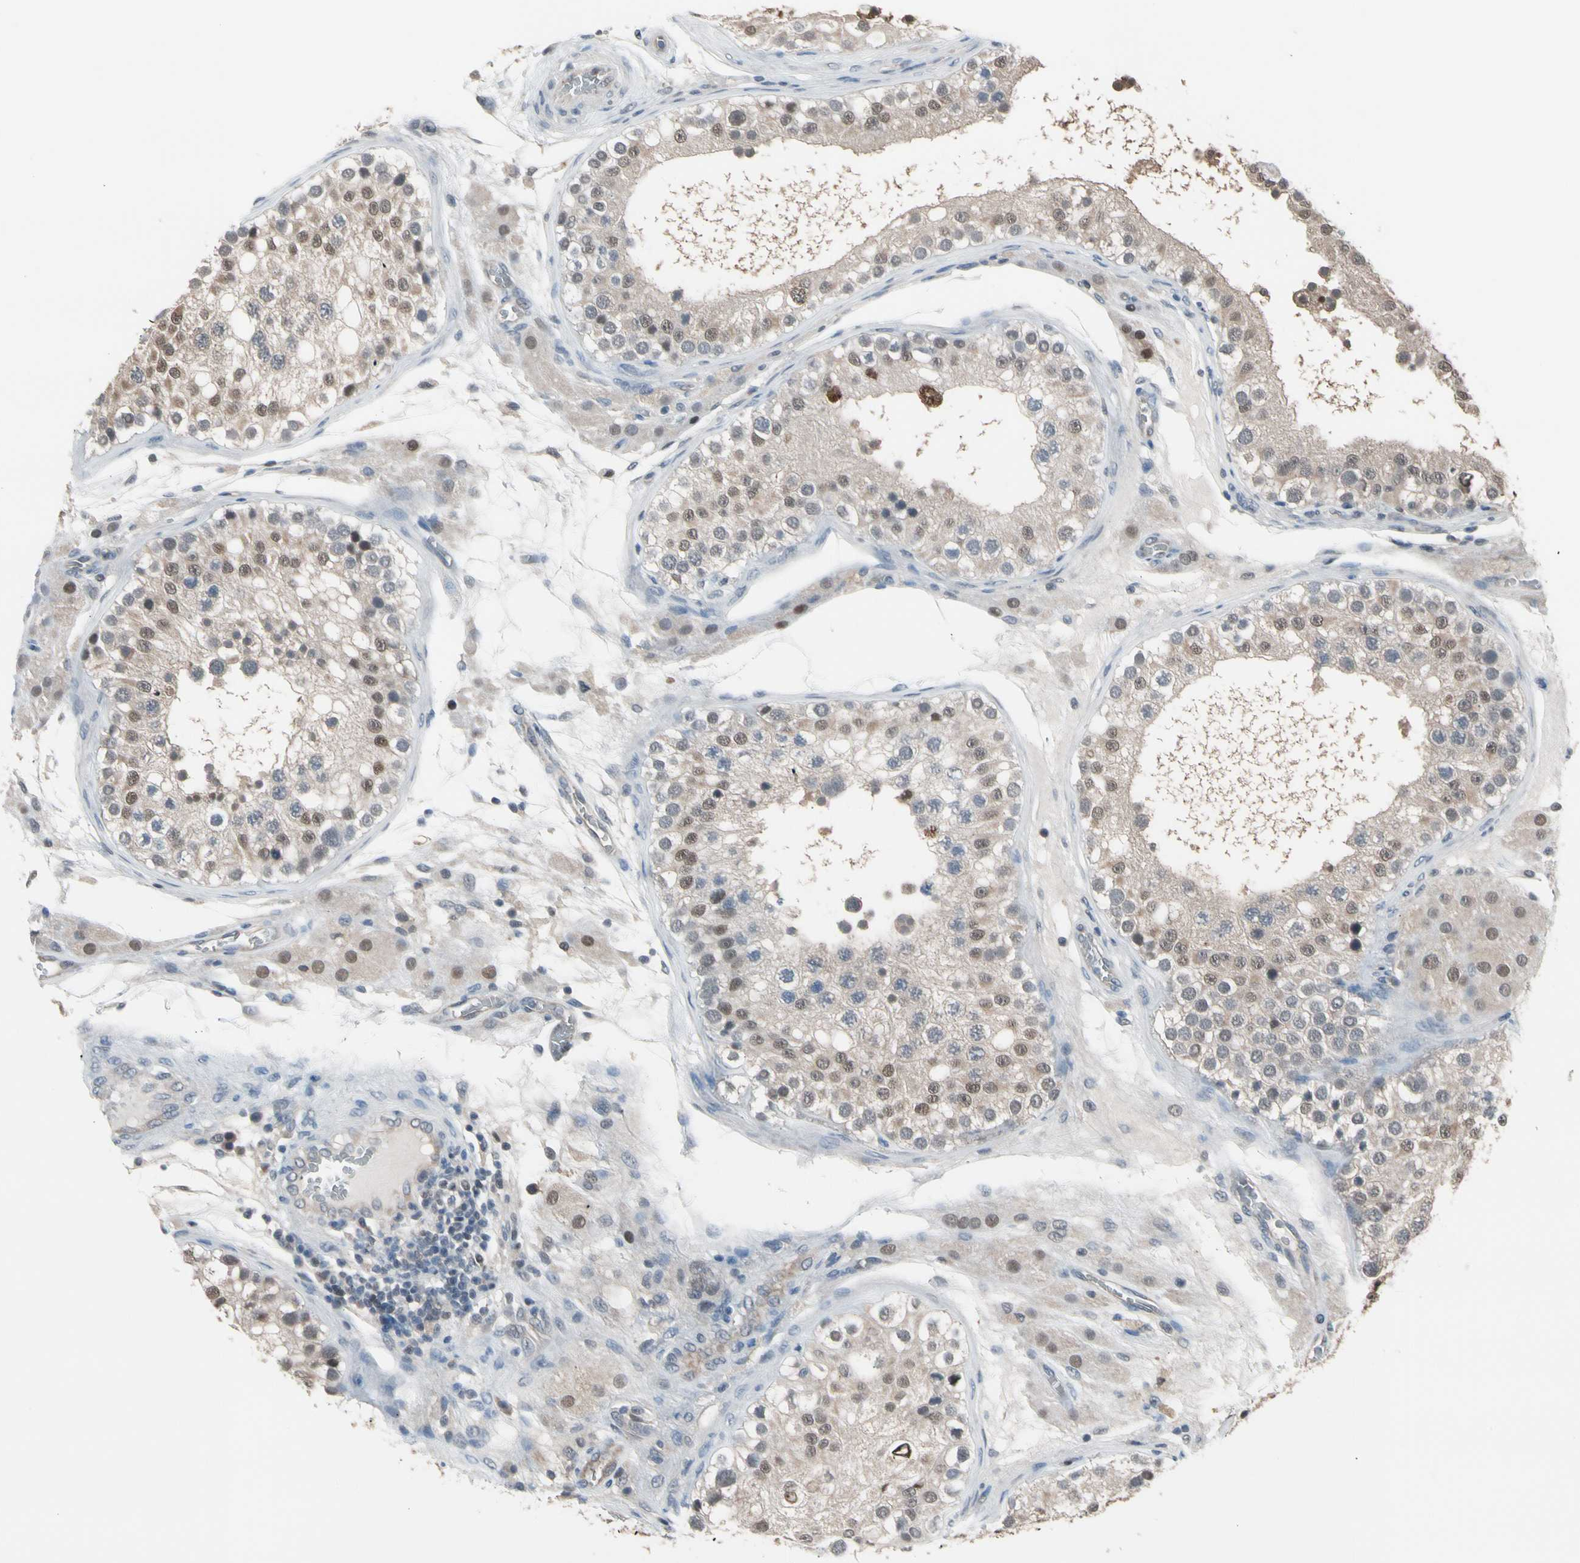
{"staining": {"intensity": "moderate", "quantity": ">75%", "location": "cytoplasmic/membranous,nuclear"}, "tissue": "testis", "cell_type": "Cells in seminiferous ducts", "image_type": "normal", "snomed": [{"axis": "morphology", "description": "Normal tissue, NOS"}, {"axis": "topography", "description": "Testis"}], "caption": "Immunohistochemical staining of normal testis demonstrates >75% levels of moderate cytoplasmic/membranous,nuclear protein positivity in approximately >75% of cells in seminiferous ducts.", "gene": "ENSG00000256646", "patient": {"sex": "male", "age": 26}}